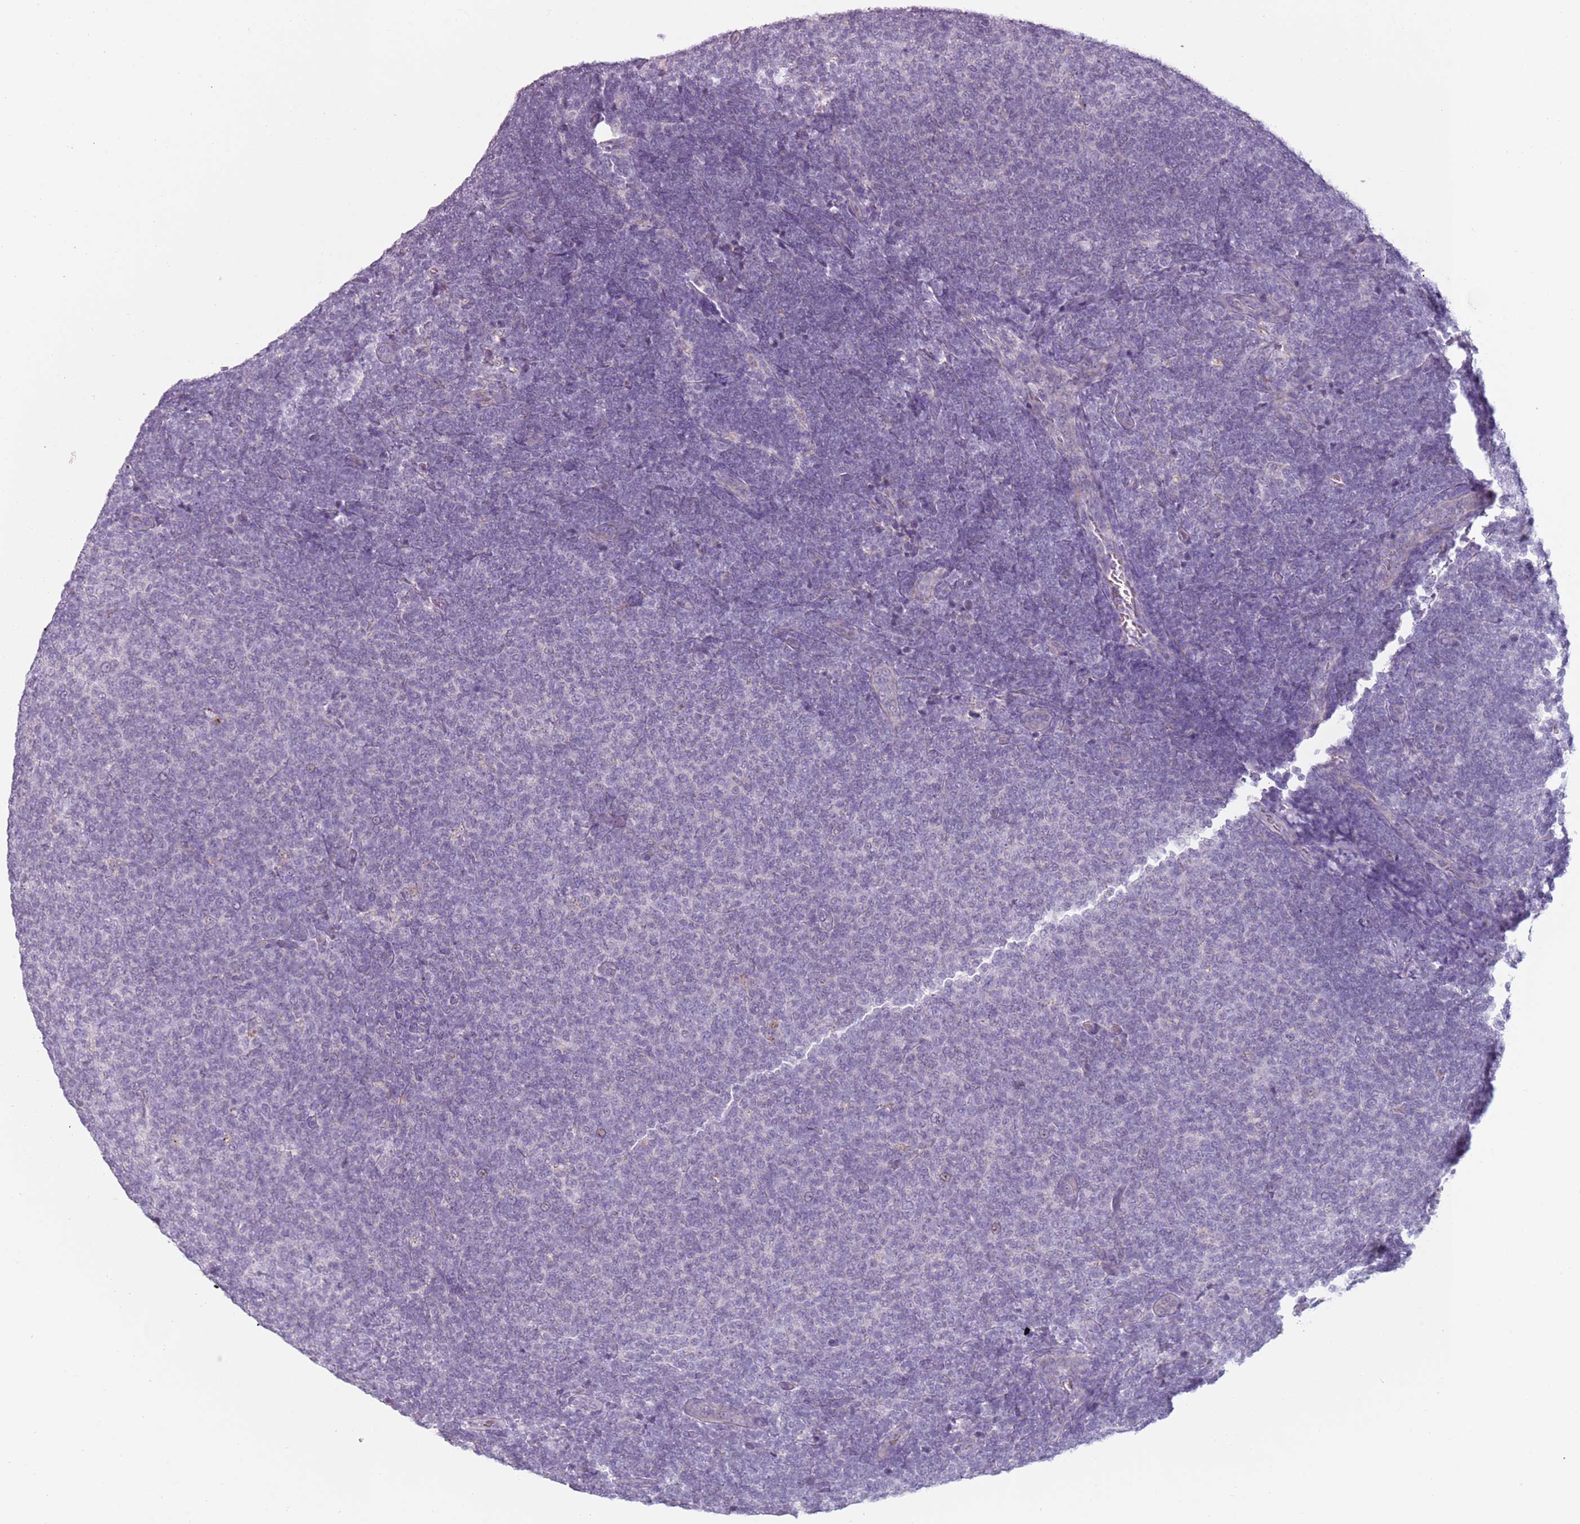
{"staining": {"intensity": "negative", "quantity": "none", "location": "none"}, "tissue": "lymphoma", "cell_type": "Tumor cells", "image_type": "cancer", "snomed": [{"axis": "morphology", "description": "Malignant lymphoma, non-Hodgkin's type, Low grade"}, {"axis": "topography", "description": "Lymph node"}], "caption": "Protein analysis of lymphoma reveals no significant staining in tumor cells.", "gene": "MEGF8", "patient": {"sex": "male", "age": 66}}